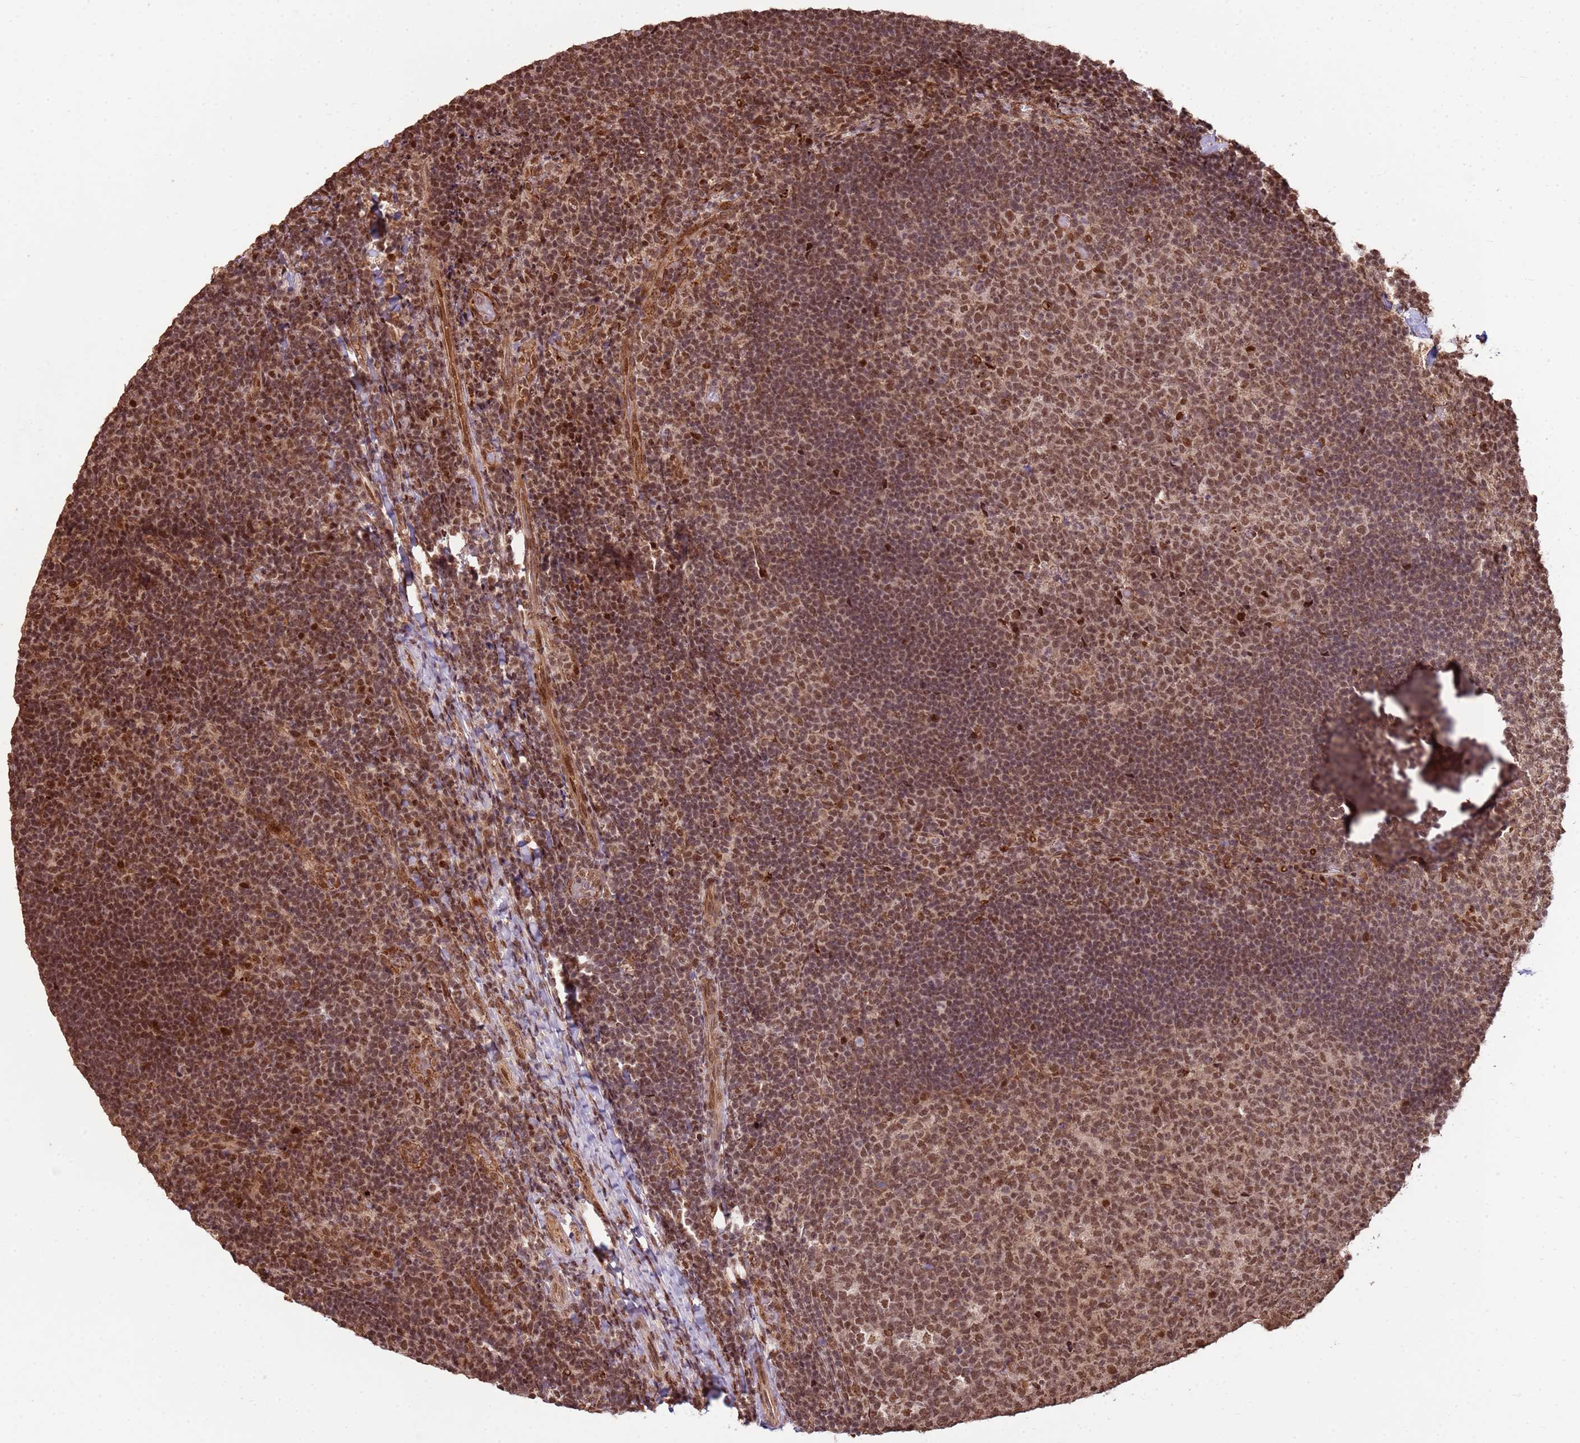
{"staining": {"intensity": "moderate", "quantity": ">75%", "location": "nuclear"}, "tissue": "tonsil", "cell_type": "Germinal center cells", "image_type": "normal", "snomed": [{"axis": "morphology", "description": "Normal tissue, NOS"}, {"axis": "topography", "description": "Tonsil"}], "caption": "Approximately >75% of germinal center cells in unremarkable human tonsil reveal moderate nuclear protein positivity as visualized by brown immunohistochemical staining.", "gene": "ZBTB12", "patient": {"sex": "female", "age": 10}}